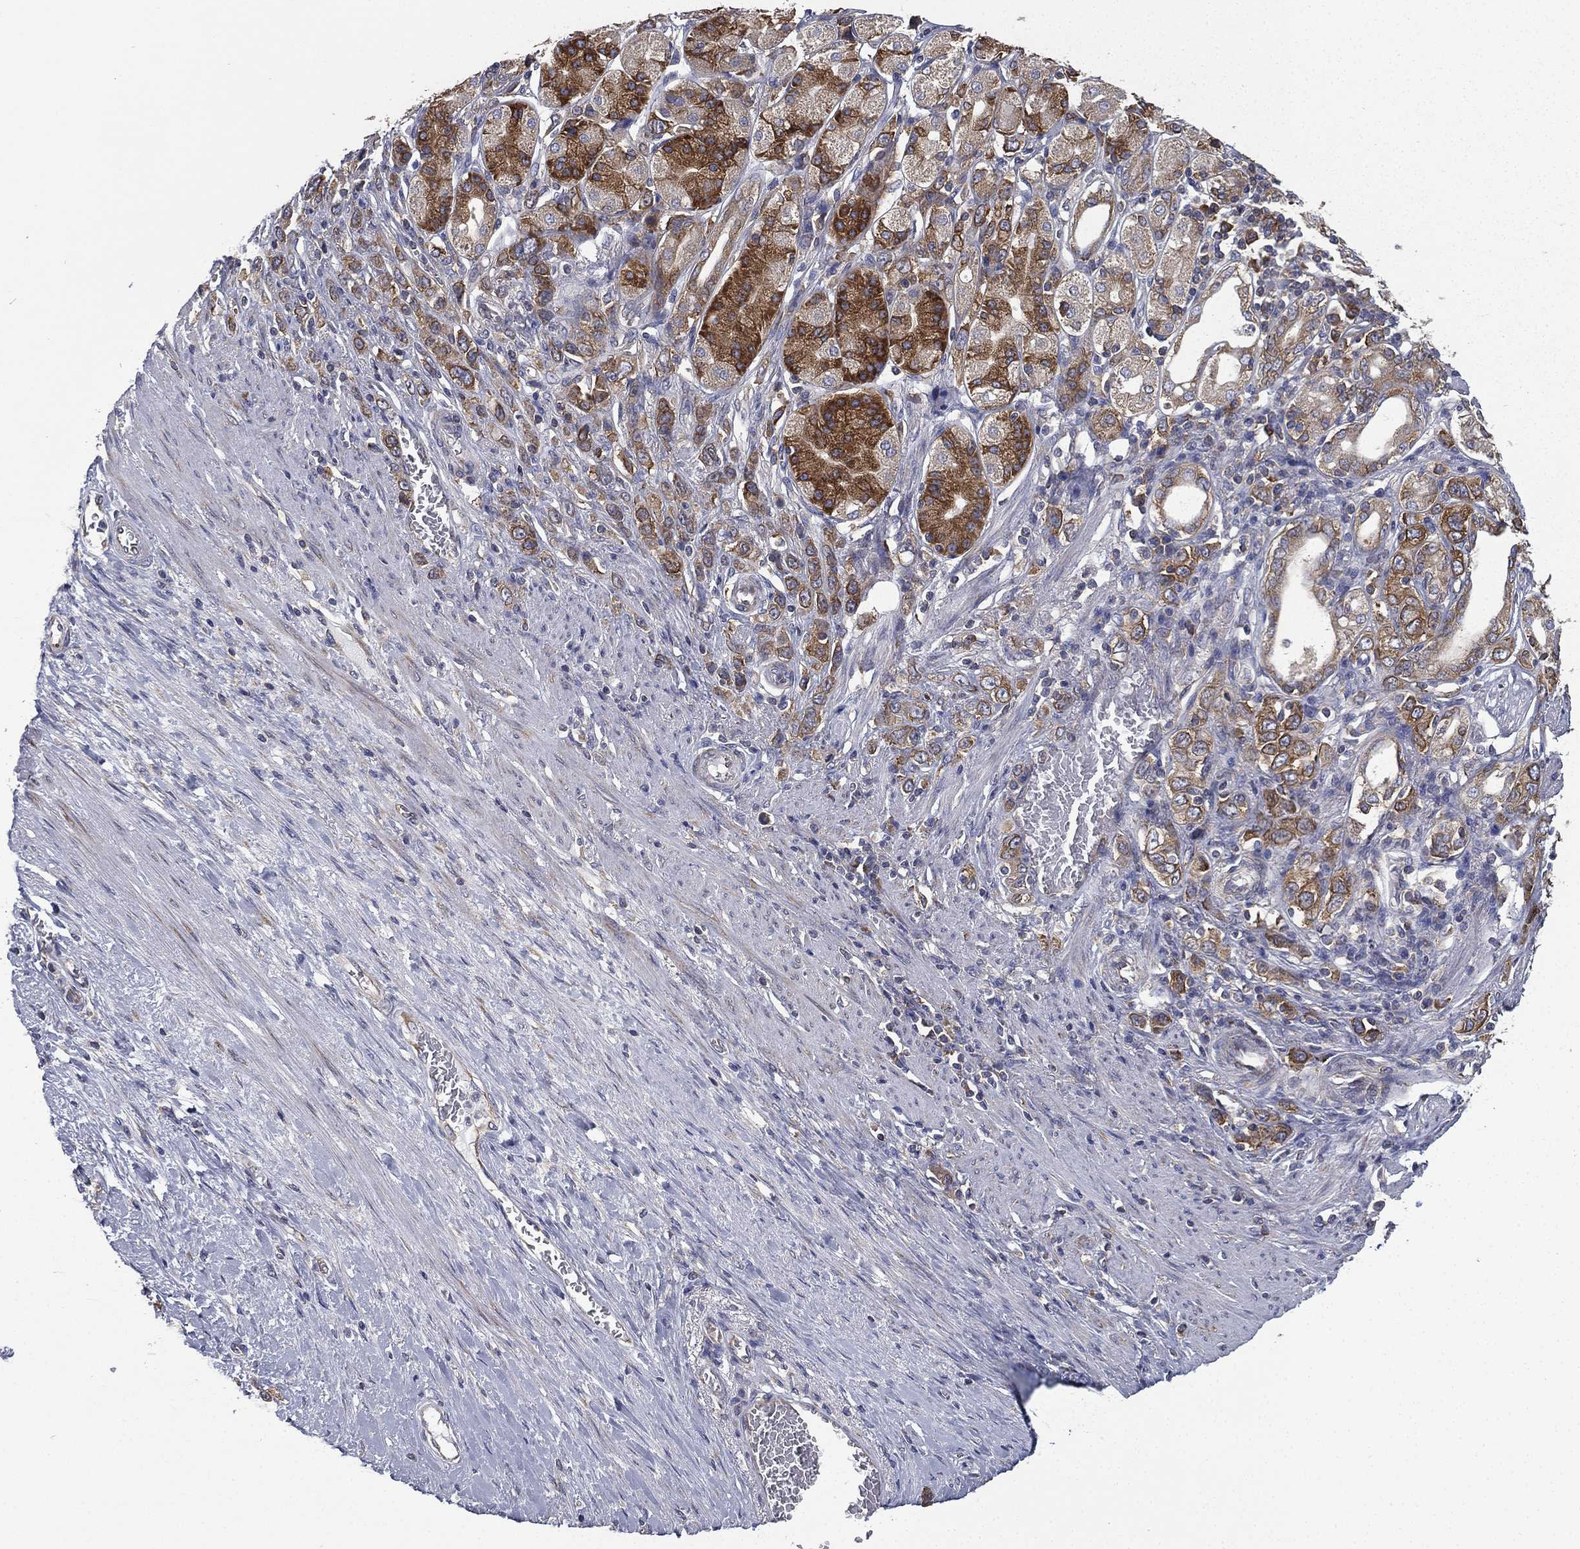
{"staining": {"intensity": "moderate", "quantity": "<25%", "location": "cytoplasmic/membranous"}, "tissue": "stomach cancer", "cell_type": "Tumor cells", "image_type": "cancer", "snomed": [{"axis": "morphology", "description": "Normal tissue, NOS"}, {"axis": "morphology", "description": "Adenocarcinoma, NOS"}, {"axis": "morphology", "description": "Adenocarcinoma, High grade"}, {"axis": "topography", "description": "Stomach, upper"}, {"axis": "topography", "description": "Stomach"}], "caption": "This histopathology image reveals immunohistochemistry (IHC) staining of human high-grade adenocarcinoma (stomach), with low moderate cytoplasmic/membranous expression in approximately <25% of tumor cells.", "gene": "FARSA", "patient": {"sex": "female", "age": 65}}